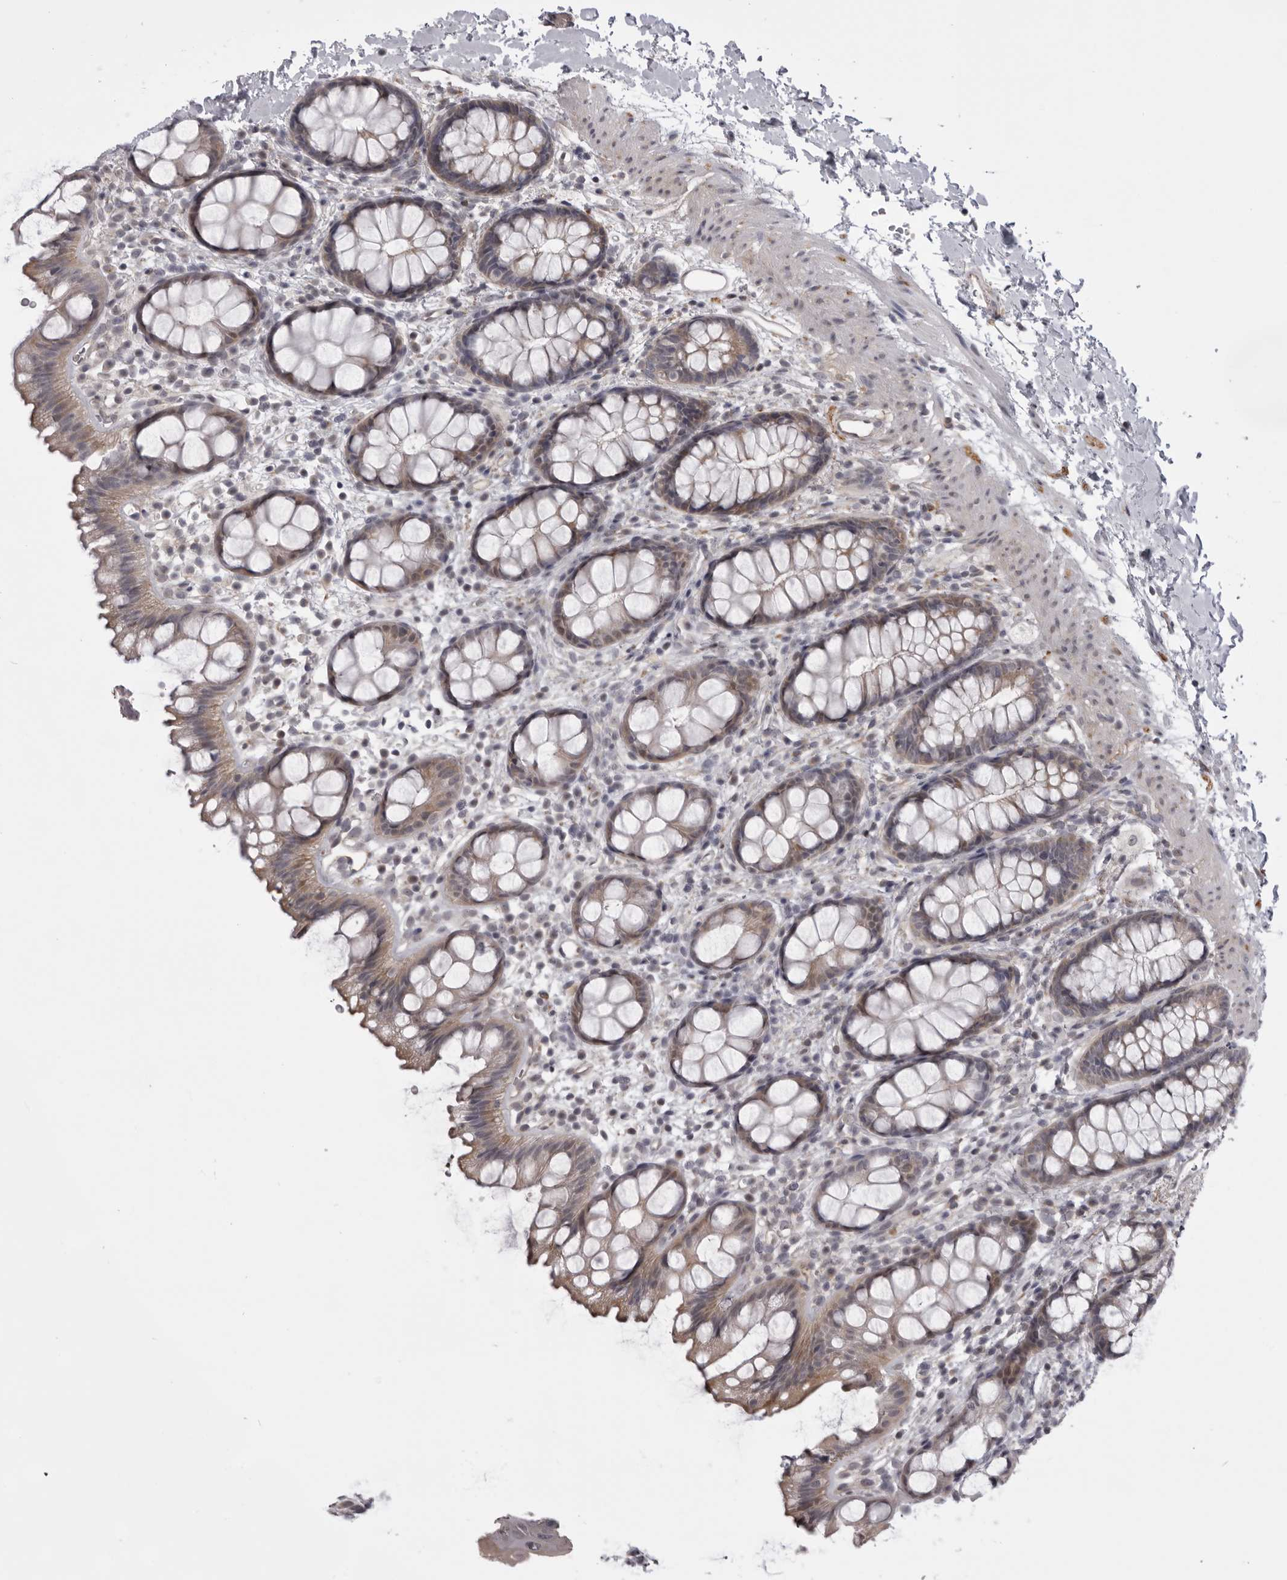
{"staining": {"intensity": "weak", "quantity": ">75%", "location": "cytoplasmic/membranous"}, "tissue": "rectum", "cell_type": "Glandular cells", "image_type": "normal", "snomed": [{"axis": "morphology", "description": "Normal tissue, NOS"}, {"axis": "topography", "description": "Rectum"}], "caption": "A low amount of weak cytoplasmic/membranous expression is appreciated in approximately >75% of glandular cells in benign rectum.", "gene": "EPHA10", "patient": {"sex": "female", "age": 65}}